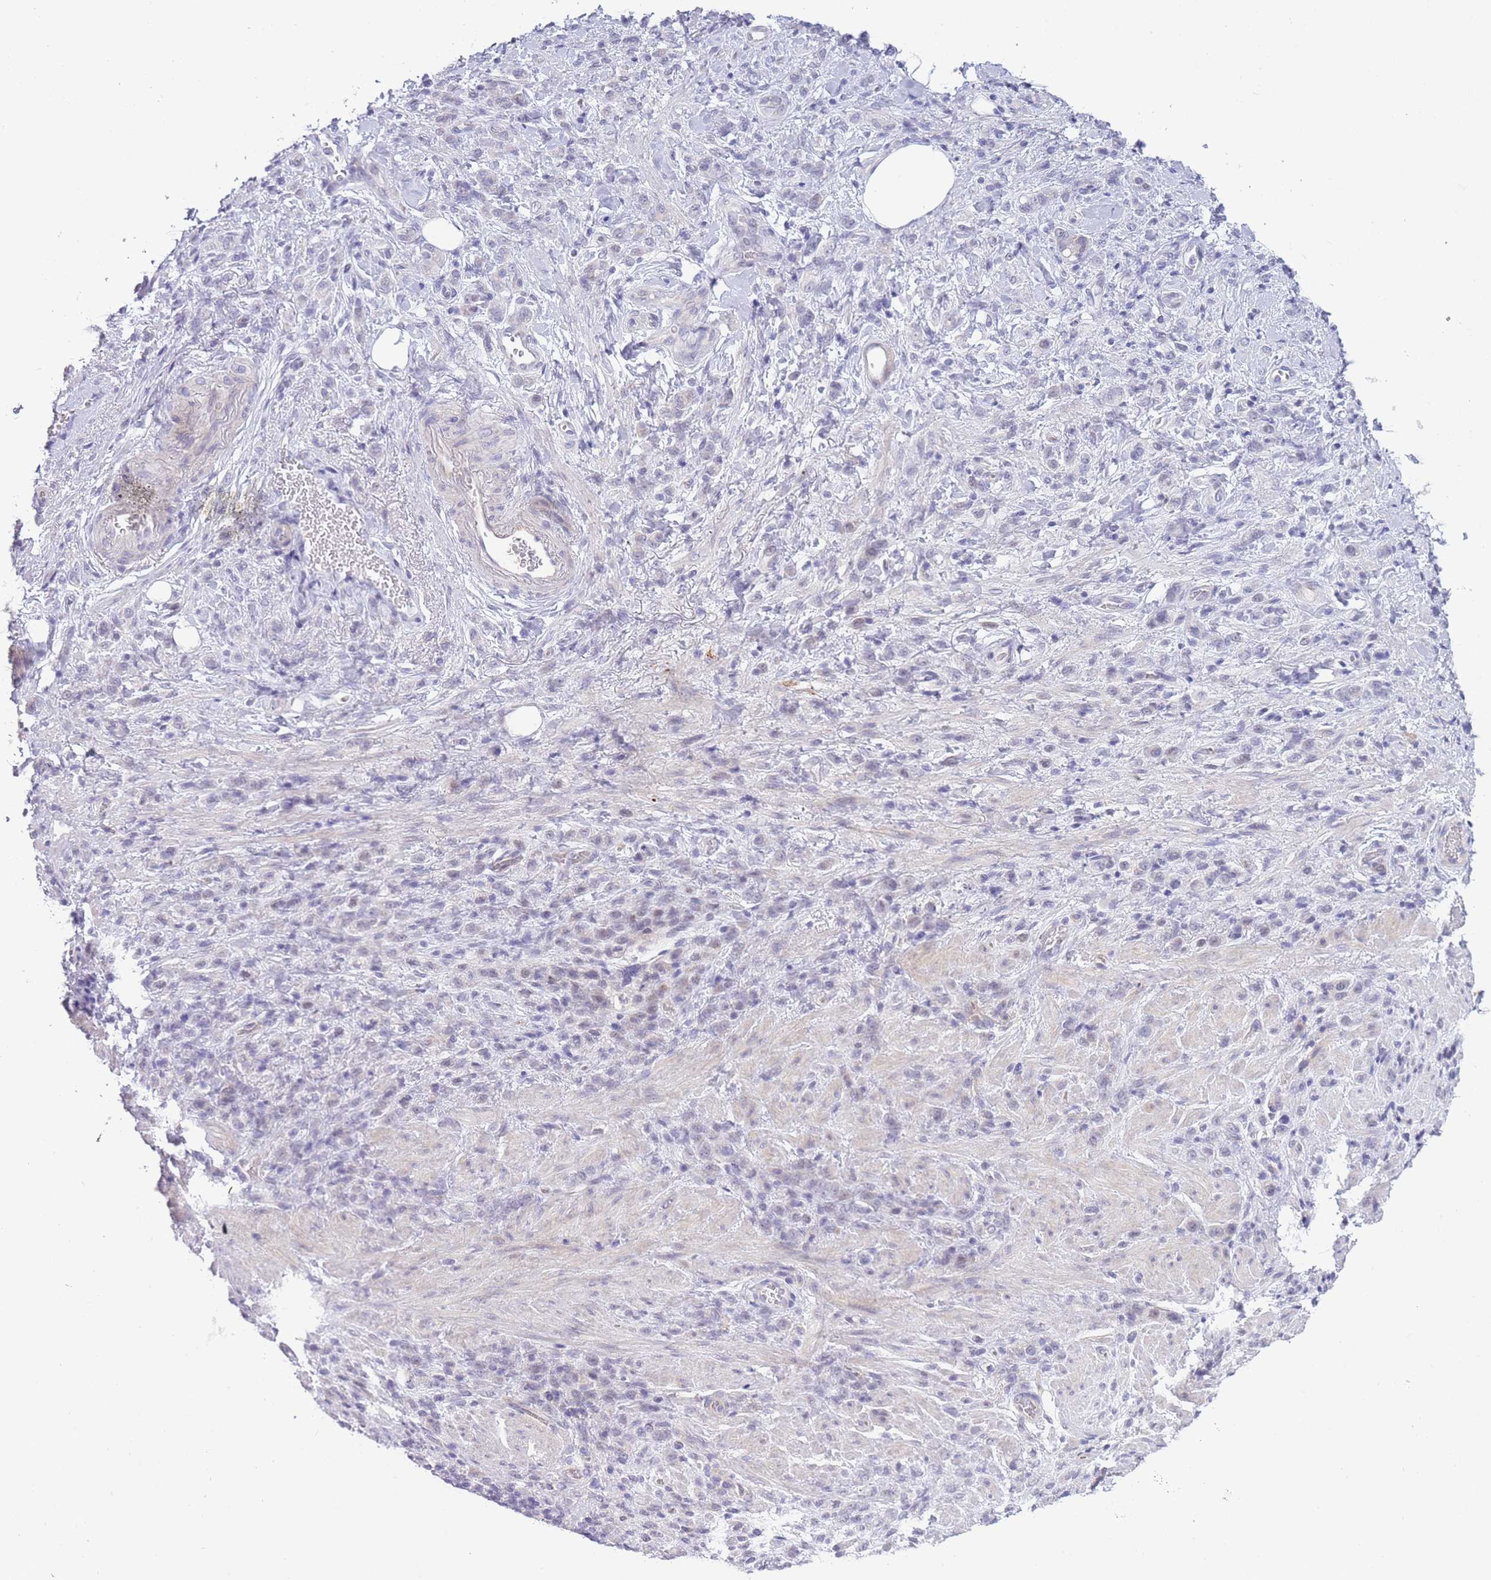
{"staining": {"intensity": "negative", "quantity": "none", "location": "none"}, "tissue": "stomach cancer", "cell_type": "Tumor cells", "image_type": "cancer", "snomed": [{"axis": "morphology", "description": "Adenocarcinoma, NOS"}, {"axis": "topography", "description": "Stomach"}], "caption": "IHC of adenocarcinoma (stomach) demonstrates no expression in tumor cells.", "gene": "PRR23B", "patient": {"sex": "male", "age": 77}}